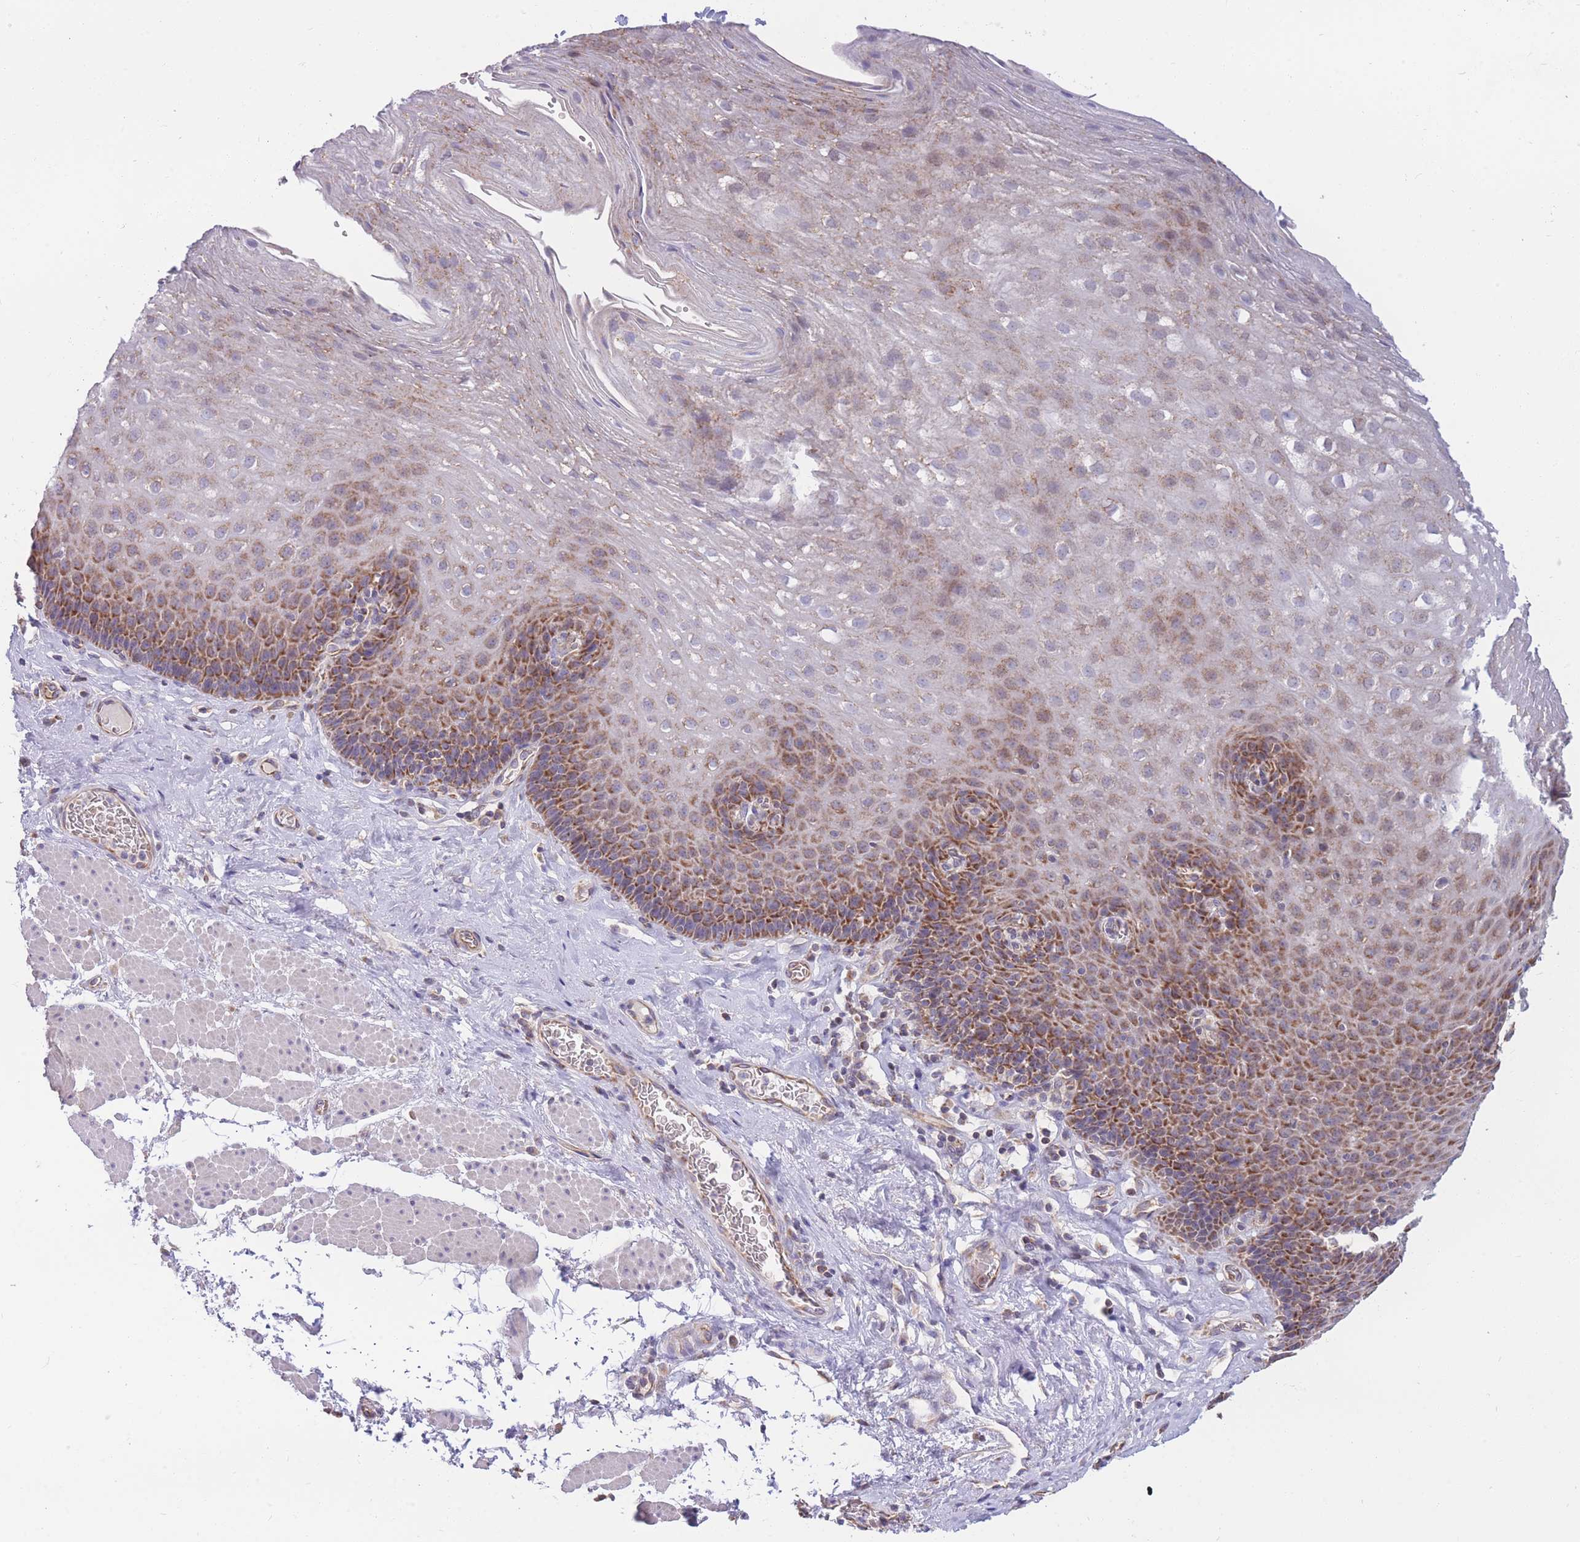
{"staining": {"intensity": "strong", "quantity": "25%-75%", "location": "cytoplasmic/membranous"}, "tissue": "esophagus", "cell_type": "Squamous epithelial cells", "image_type": "normal", "snomed": [{"axis": "morphology", "description": "Normal tissue, NOS"}, {"axis": "topography", "description": "Esophagus"}], "caption": "An IHC image of unremarkable tissue is shown. Protein staining in brown labels strong cytoplasmic/membranous positivity in esophagus within squamous epithelial cells.", "gene": "MRPS9", "patient": {"sex": "female", "age": 66}}